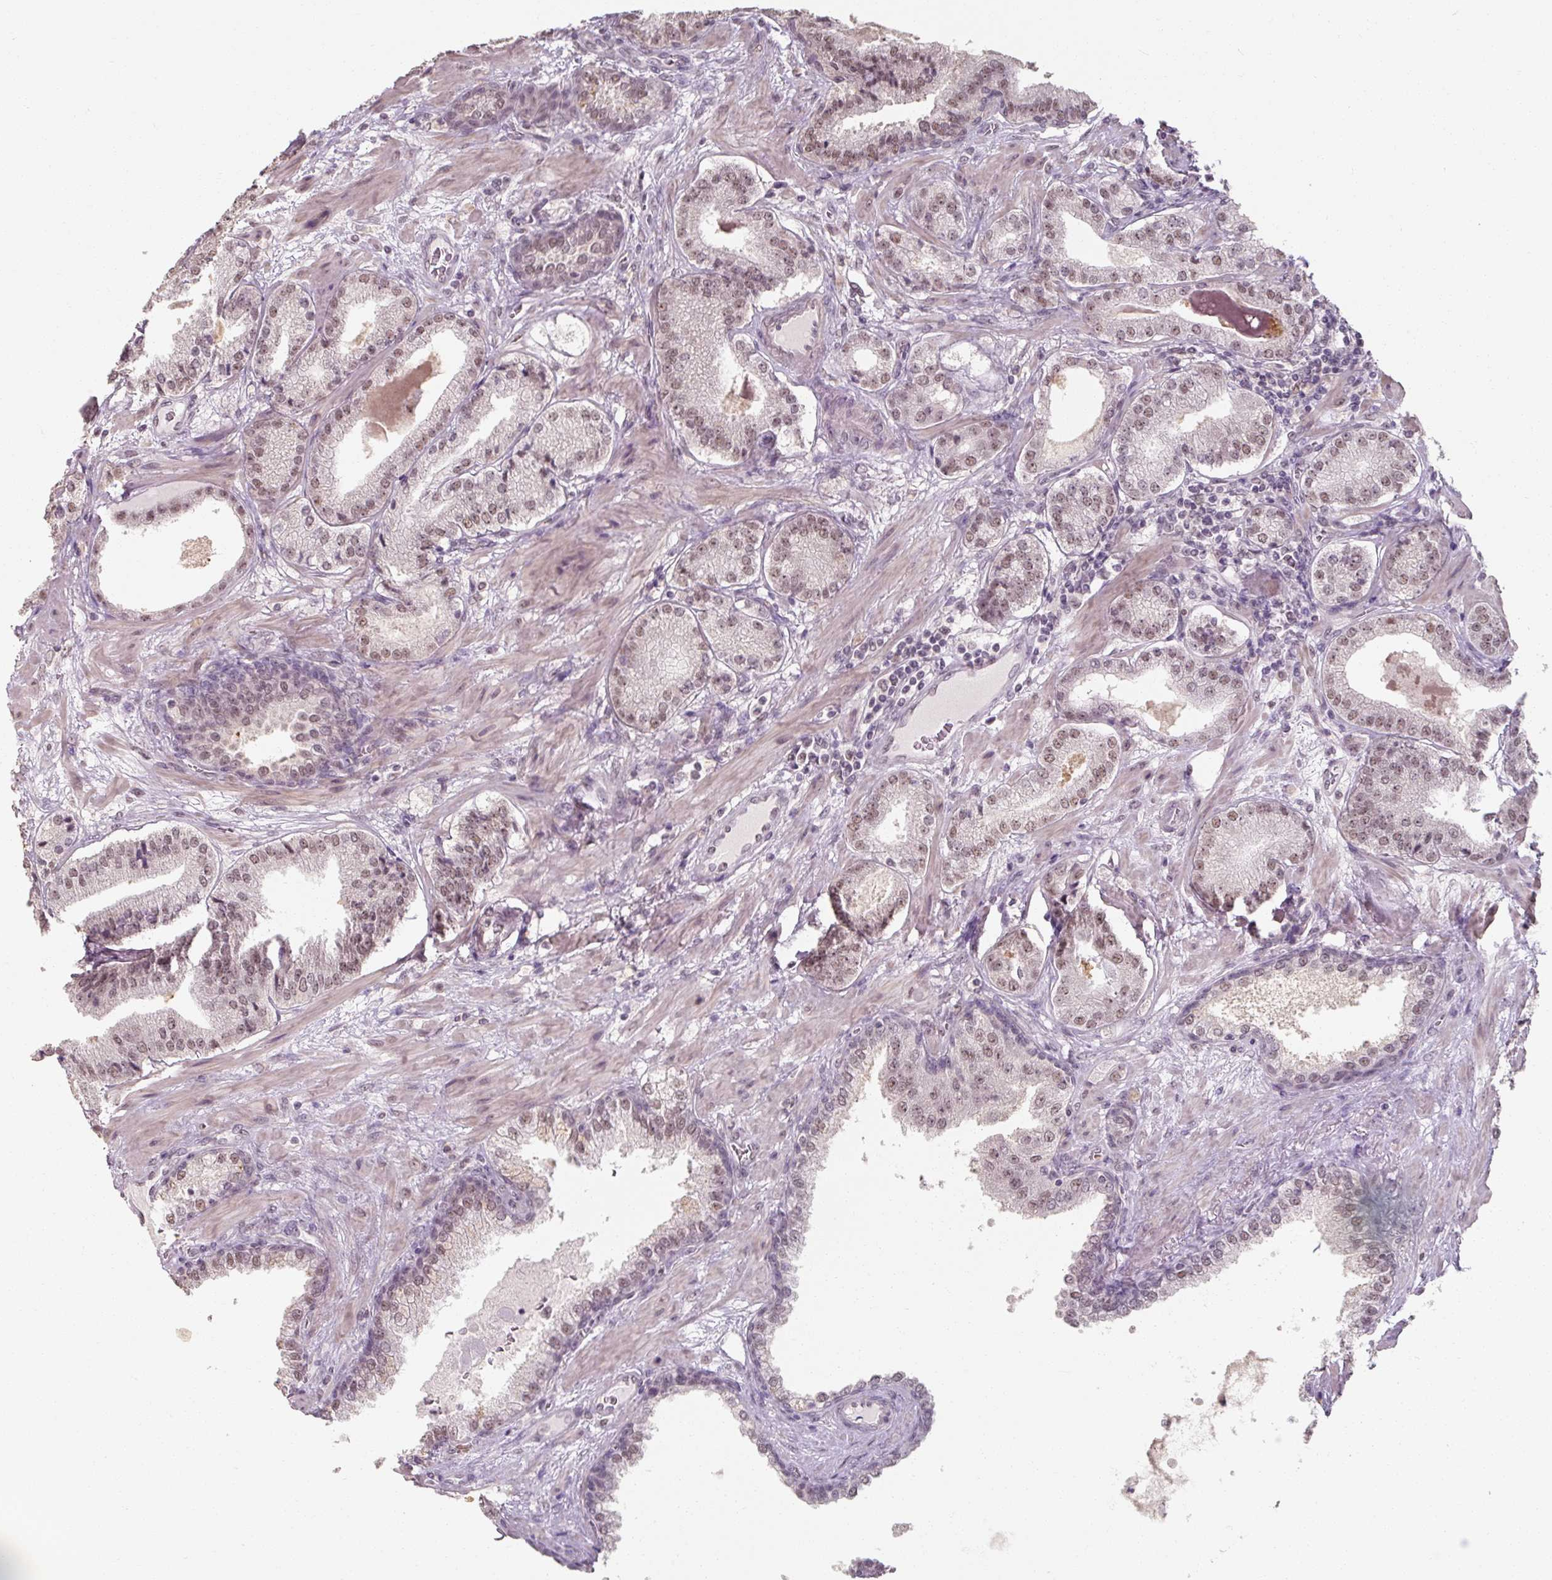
{"staining": {"intensity": "weak", "quantity": ">75%", "location": "nuclear"}, "tissue": "prostate cancer", "cell_type": "Tumor cells", "image_type": "cancer", "snomed": [{"axis": "morphology", "description": "Adenocarcinoma, High grade"}, {"axis": "topography", "description": "Prostate"}], "caption": "Immunohistochemistry of prostate cancer (adenocarcinoma (high-grade)) demonstrates low levels of weak nuclear positivity in about >75% of tumor cells.", "gene": "ZFTRAF1", "patient": {"sex": "male", "age": 63}}